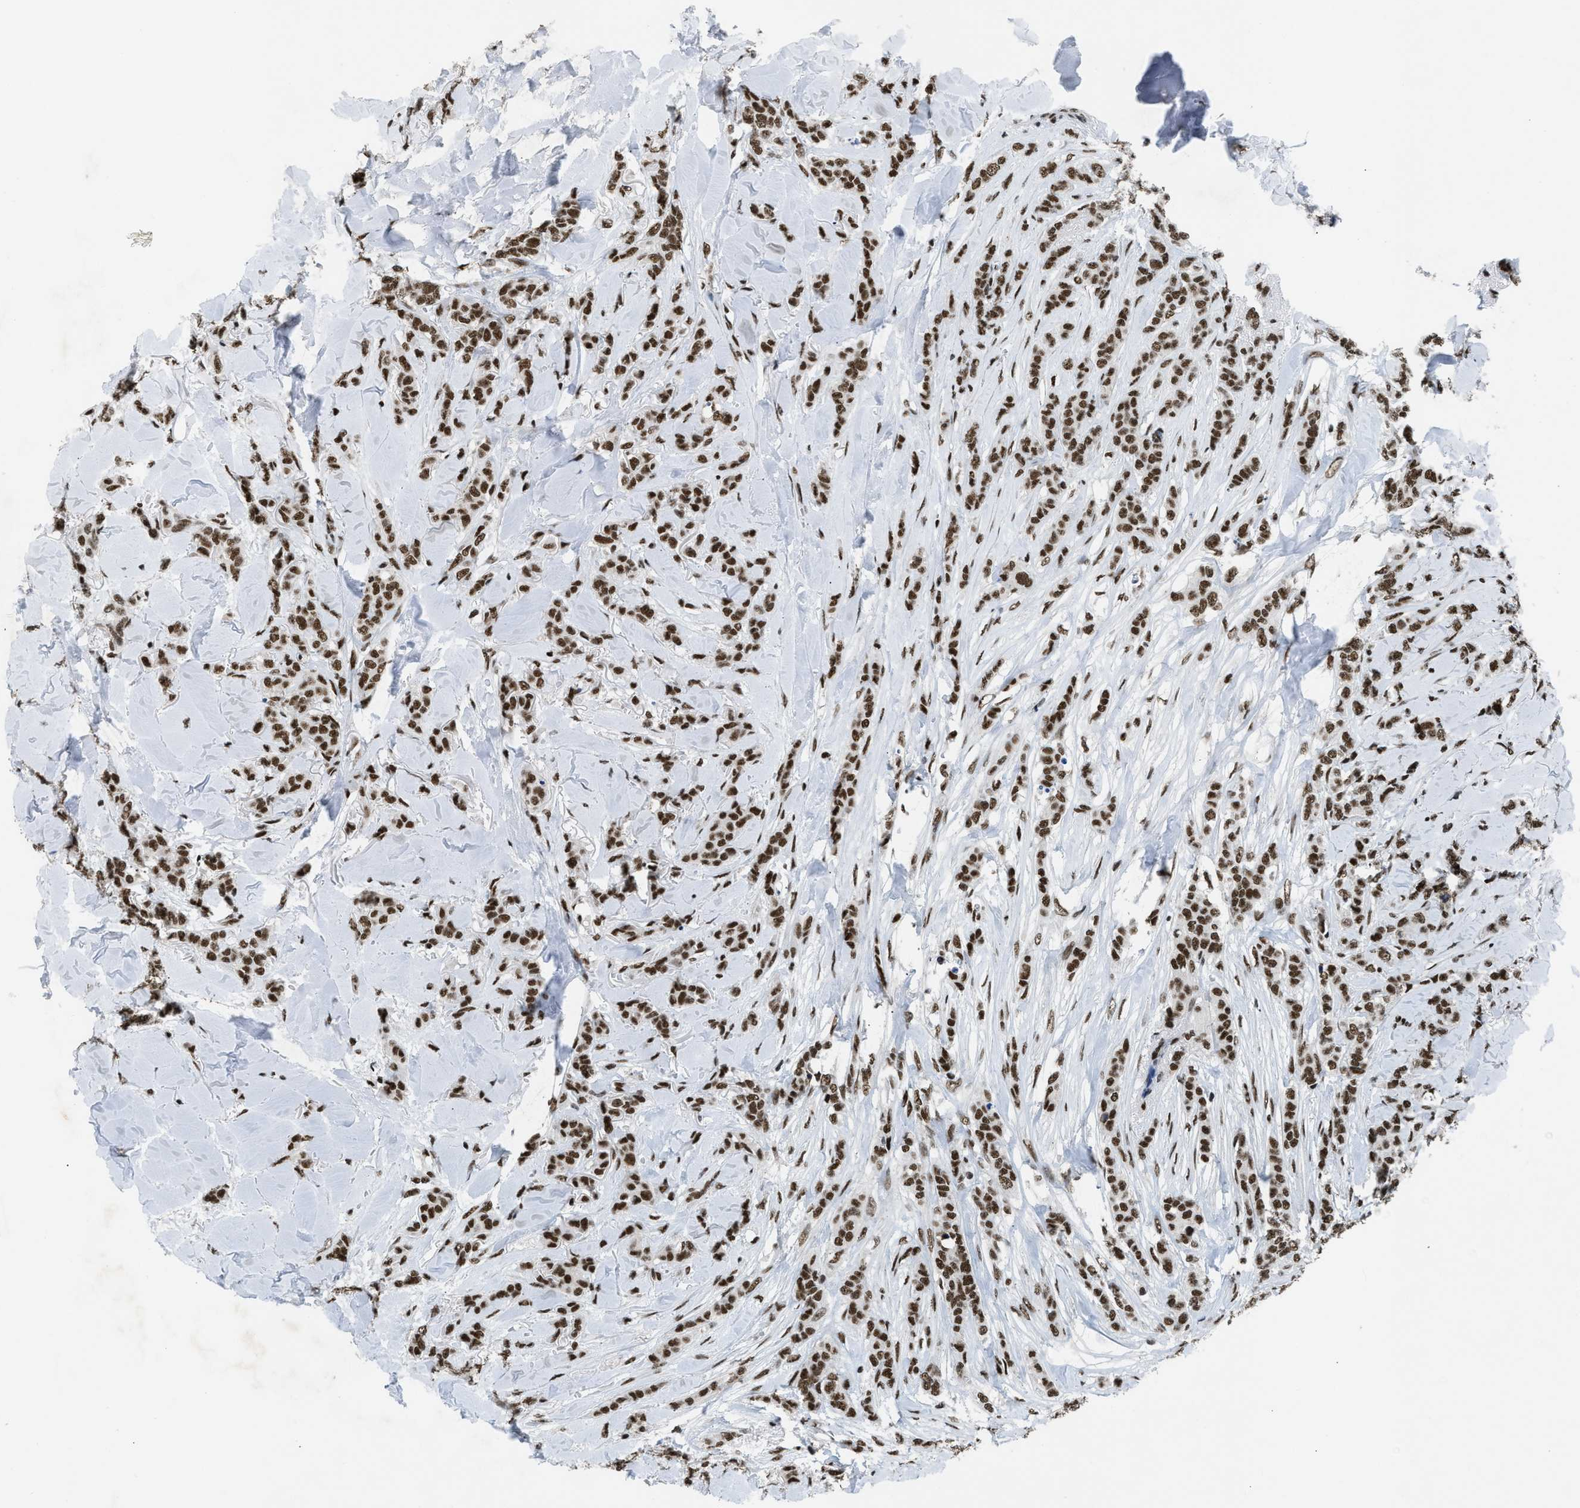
{"staining": {"intensity": "strong", "quantity": ">75%", "location": "nuclear"}, "tissue": "breast cancer", "cell_type": "Tumor cells", "image_type": "cancer", "snomed": [{"axis": "morphology", "description": "Lobular carcinoma"}, {"axis": "topography", "description": "Skin"}, {"axis": "topography", "description": "Breast"}], "caption": "Breast cancer (lobular carcinoma) was stained to show a protein in brown. There is high levels of strong nuclear staining in about >75% of tumor cells. The protein is shown in brown color, while the nuclei are stained blue.", "gene": "SCAF4", "patient": {"sex": "female", "age": 46}}